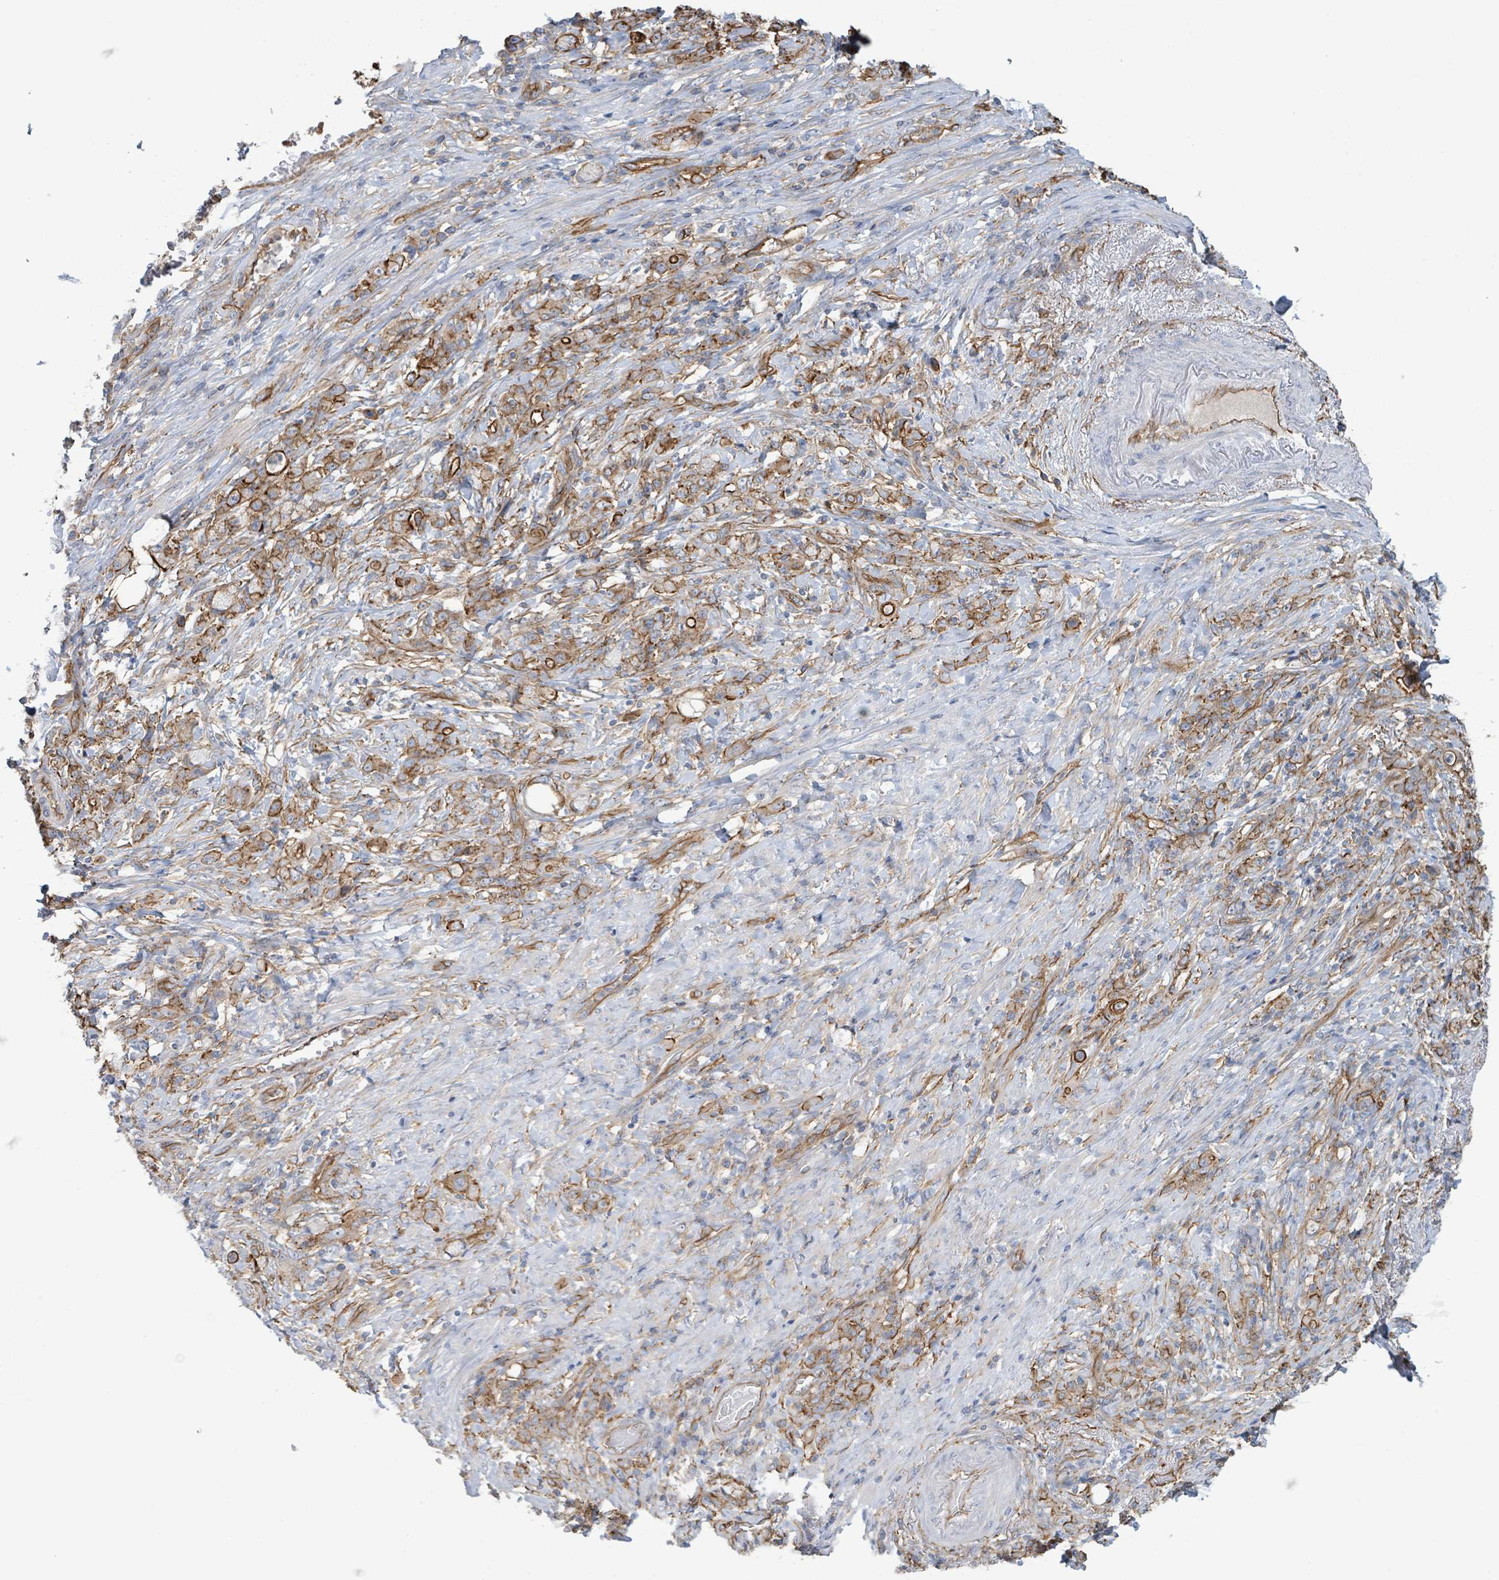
{"staining": {"intensity": "strong", "quantity": ">75%", "location": "cytoplasmic/membranous"}, "tissue": "stomach cancer", "cell_type": "Tumor cells", "image_type": "cancer", "snomed": [{"axis": "morphology", "description": "Adenocarcinoma, NOS"}, {"axis": "topography", "description": "Stomach"}], "caption": "Brown immunohistochemical staining in human stomach cancer (adenocarcinoma) shows strong cytoplasmic/membranous positivity in about >75% of tumor cells. (DAB = brown stain, brightfield microscopy at high magnification).", "gene": "LDOC1", "patient": {"sex": "female", "age": 79}}